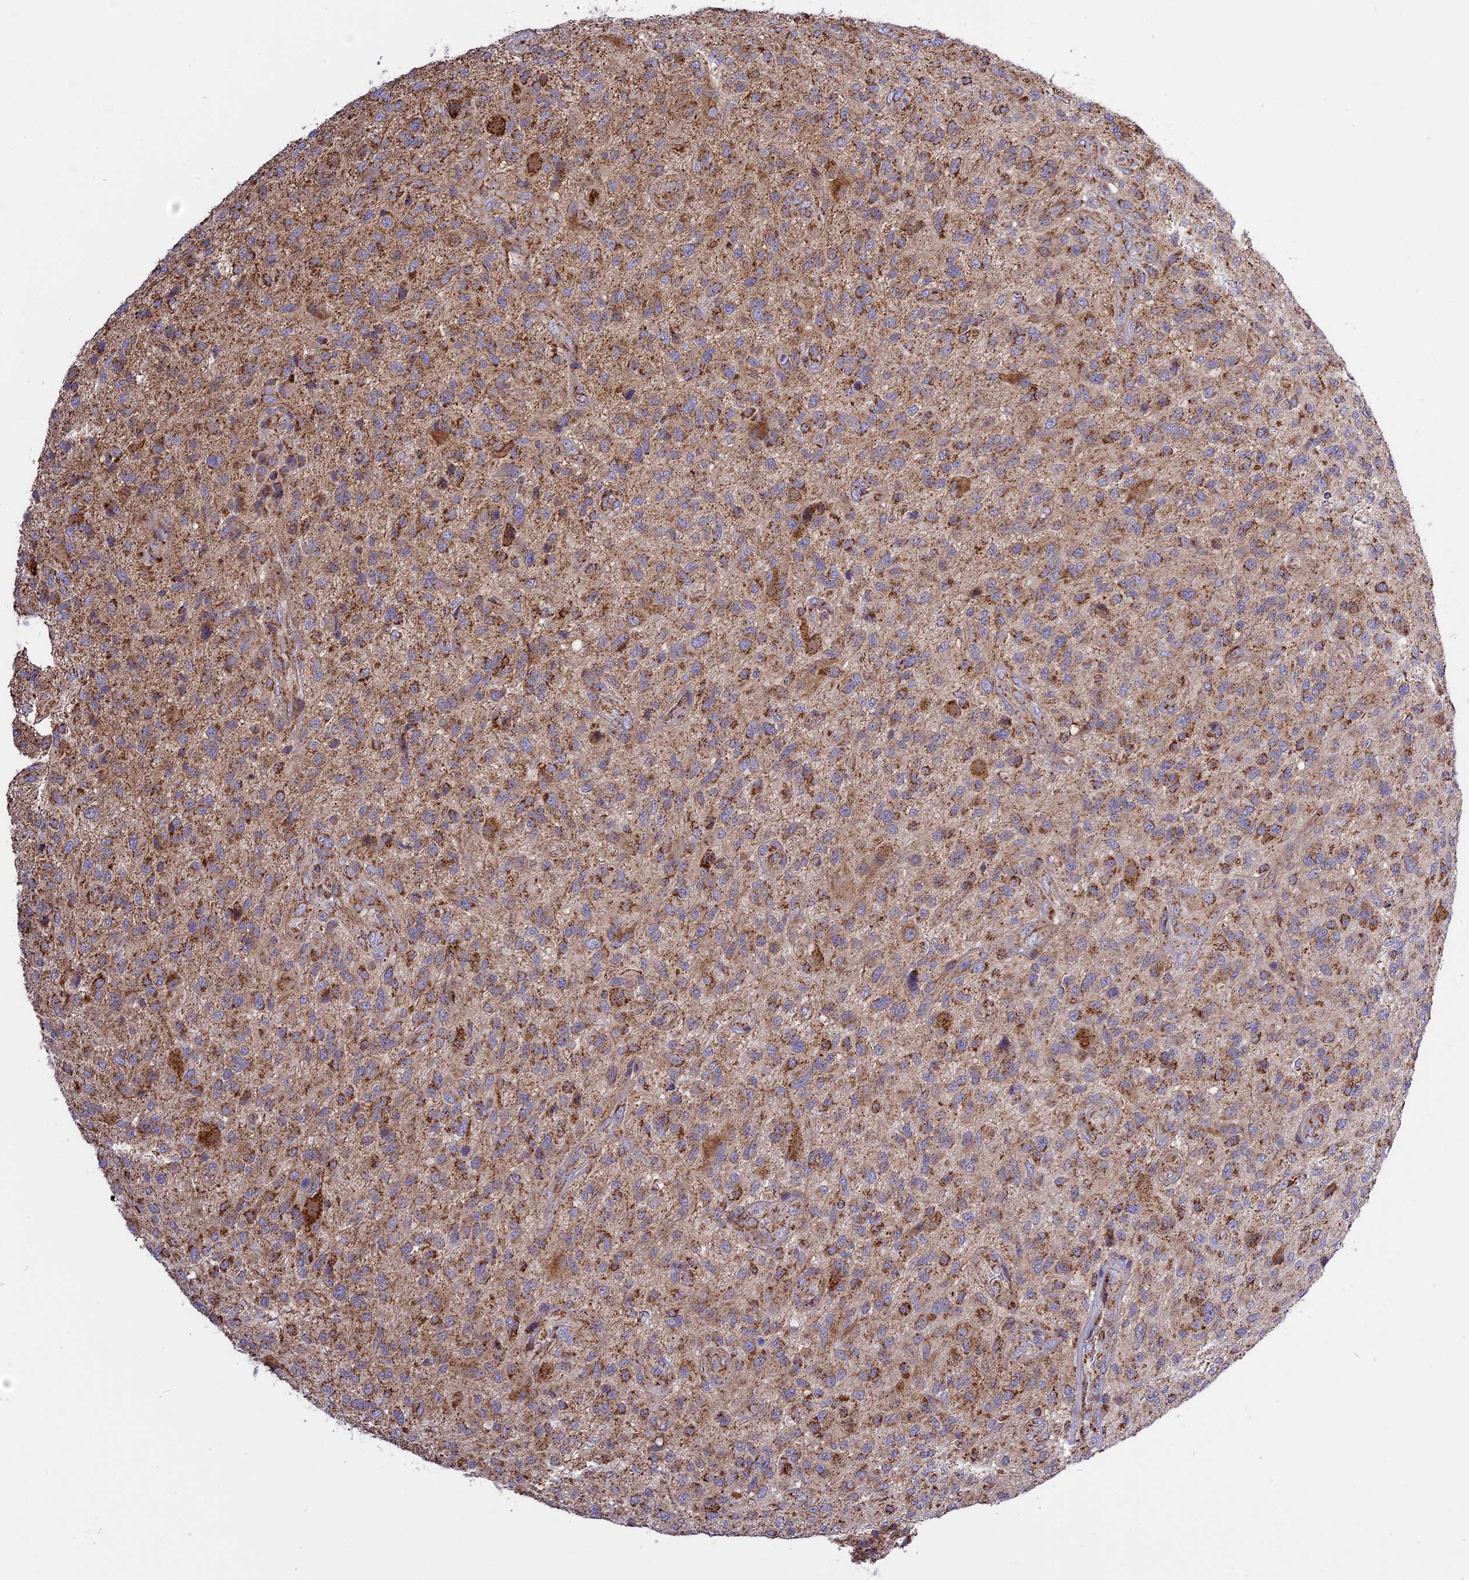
{"staining": {"intensity": "moderate", "quantity": "25%-75%", "location": "cytoplasmic/membranous"}, "tissue": "glioma", "cell_type": "Tumor cells", "image_type": "cancer", "snomed": [{"axis": "morphology", "description": "Glioma, malignant, High grade"}, {"axis": "topography", "description": "Brain"}], "caption": "IHC image of glioma stained for a protein (brown), which shows medium levels of moderate cytoplasmic/membranous expression in approximately 25%-75% of tumor cells.", "gene": "TTC4", "patient": {"sex": "male", "age": 47}}